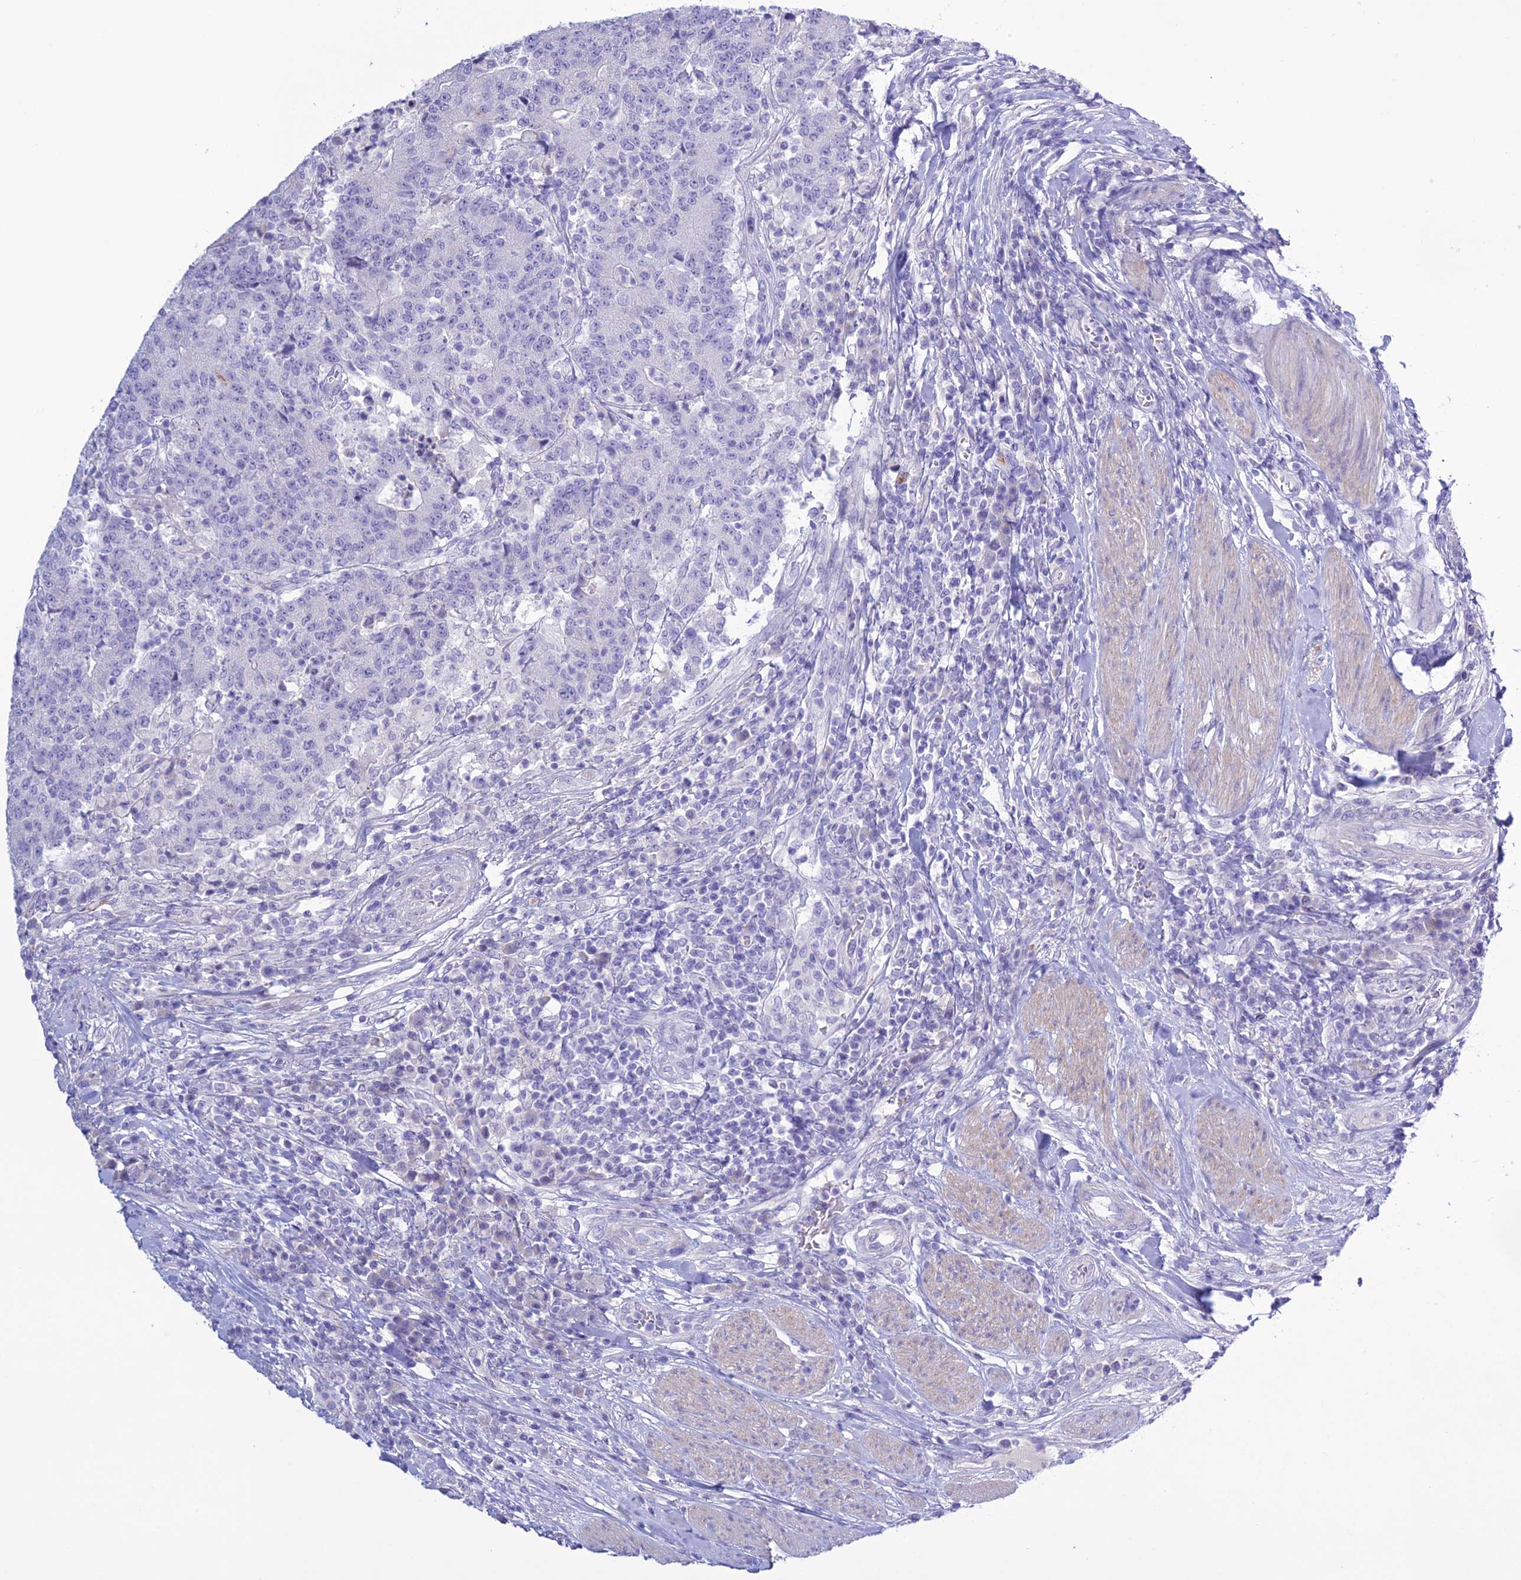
{"staining": {"intensity": "negative", "quantity": "none", "location": "none"}, "tissue": "colorectal cancer", "cell_type": "Tumor cells", "image_type": "cancer", "snomed": [{"axis": "morphology", "description": "Adenocarcinoma, NOS"}, {"axis": "topography", "description": "Colon"}], "caption": "Tumor cells show no significant expression in colorectal adenocarcinoma.", "gene": "CLEC2L", "patient": {"sex": "female", "age": 75}}